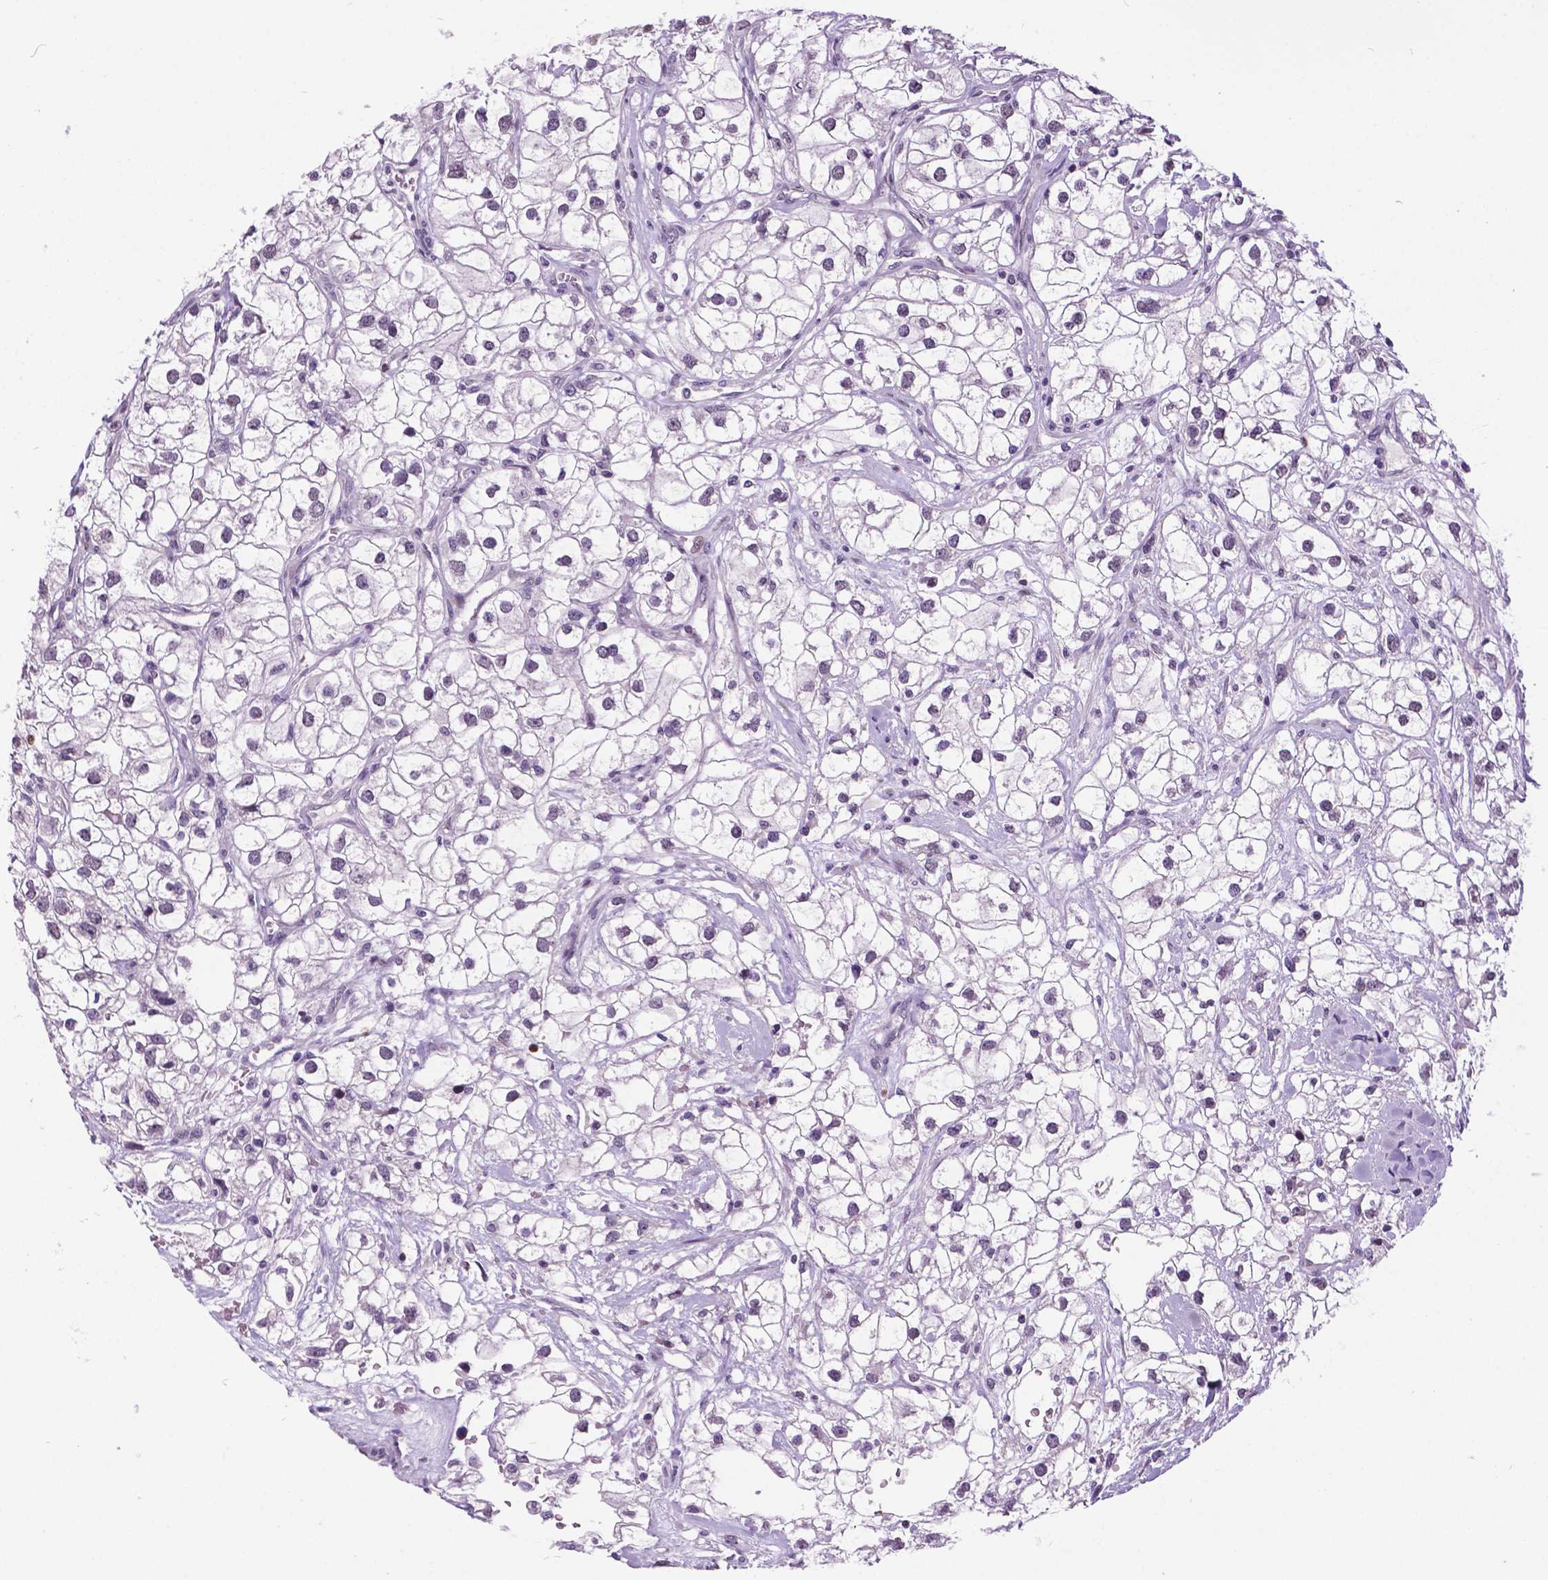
{"staining": {"intensity": "negative", "quantity": "none", "location": "none"}, "tissue": "renal cancer", "cell_type": "Tumor cells", "image_type": "cancer", "snomed": [{"axis": "morphology", "description": "Adenocarcinoma, NOS"}, {"axis": "topography", "description": "Kidney"}], "caption": "Protein analysis of renal cancer (adenocarcinoma) demonstrates no significant positivity in tumor cells.", "gene": "DPF3", "patient": {"sex": "male", "age": 59}}